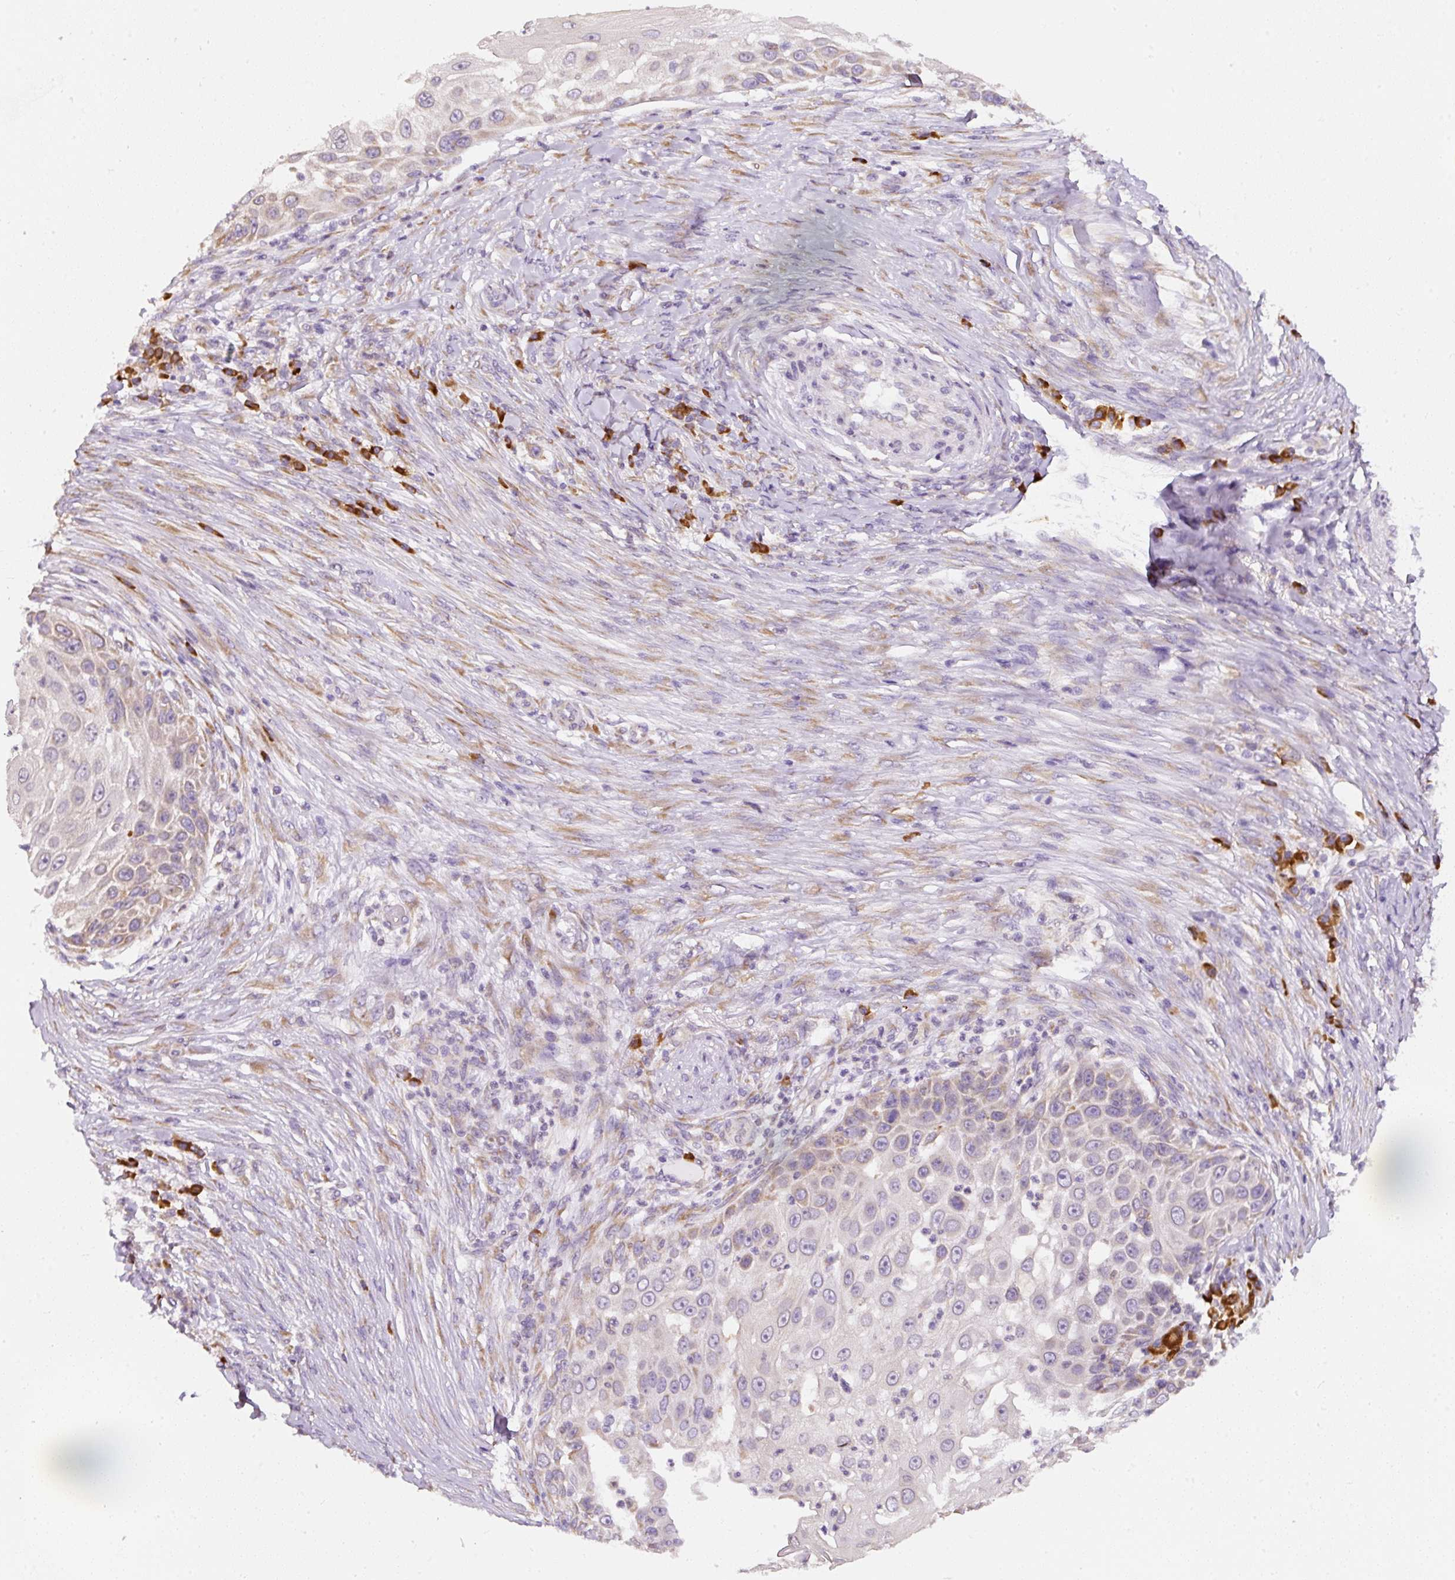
{"staining": {"intensity": "weak", "quantity": "<25%", "location": "cytoplasmic/membranous"}, "tissue": "skin cancer", "cell_type": "Tumor cells", "image_type": "cancer", "snomed": [{"axis": "morphology", "description": "Squamous cell carcinoma, NOS"}, {"axis": "topography", "description": "Skin"}], "caption": "Photomicrograph shows no significant protein staining in tumor cells of skin cancer (squamous cell carcinoma).", "gene": "DDOST", "patient": {"sex": "female", "age": 44}}